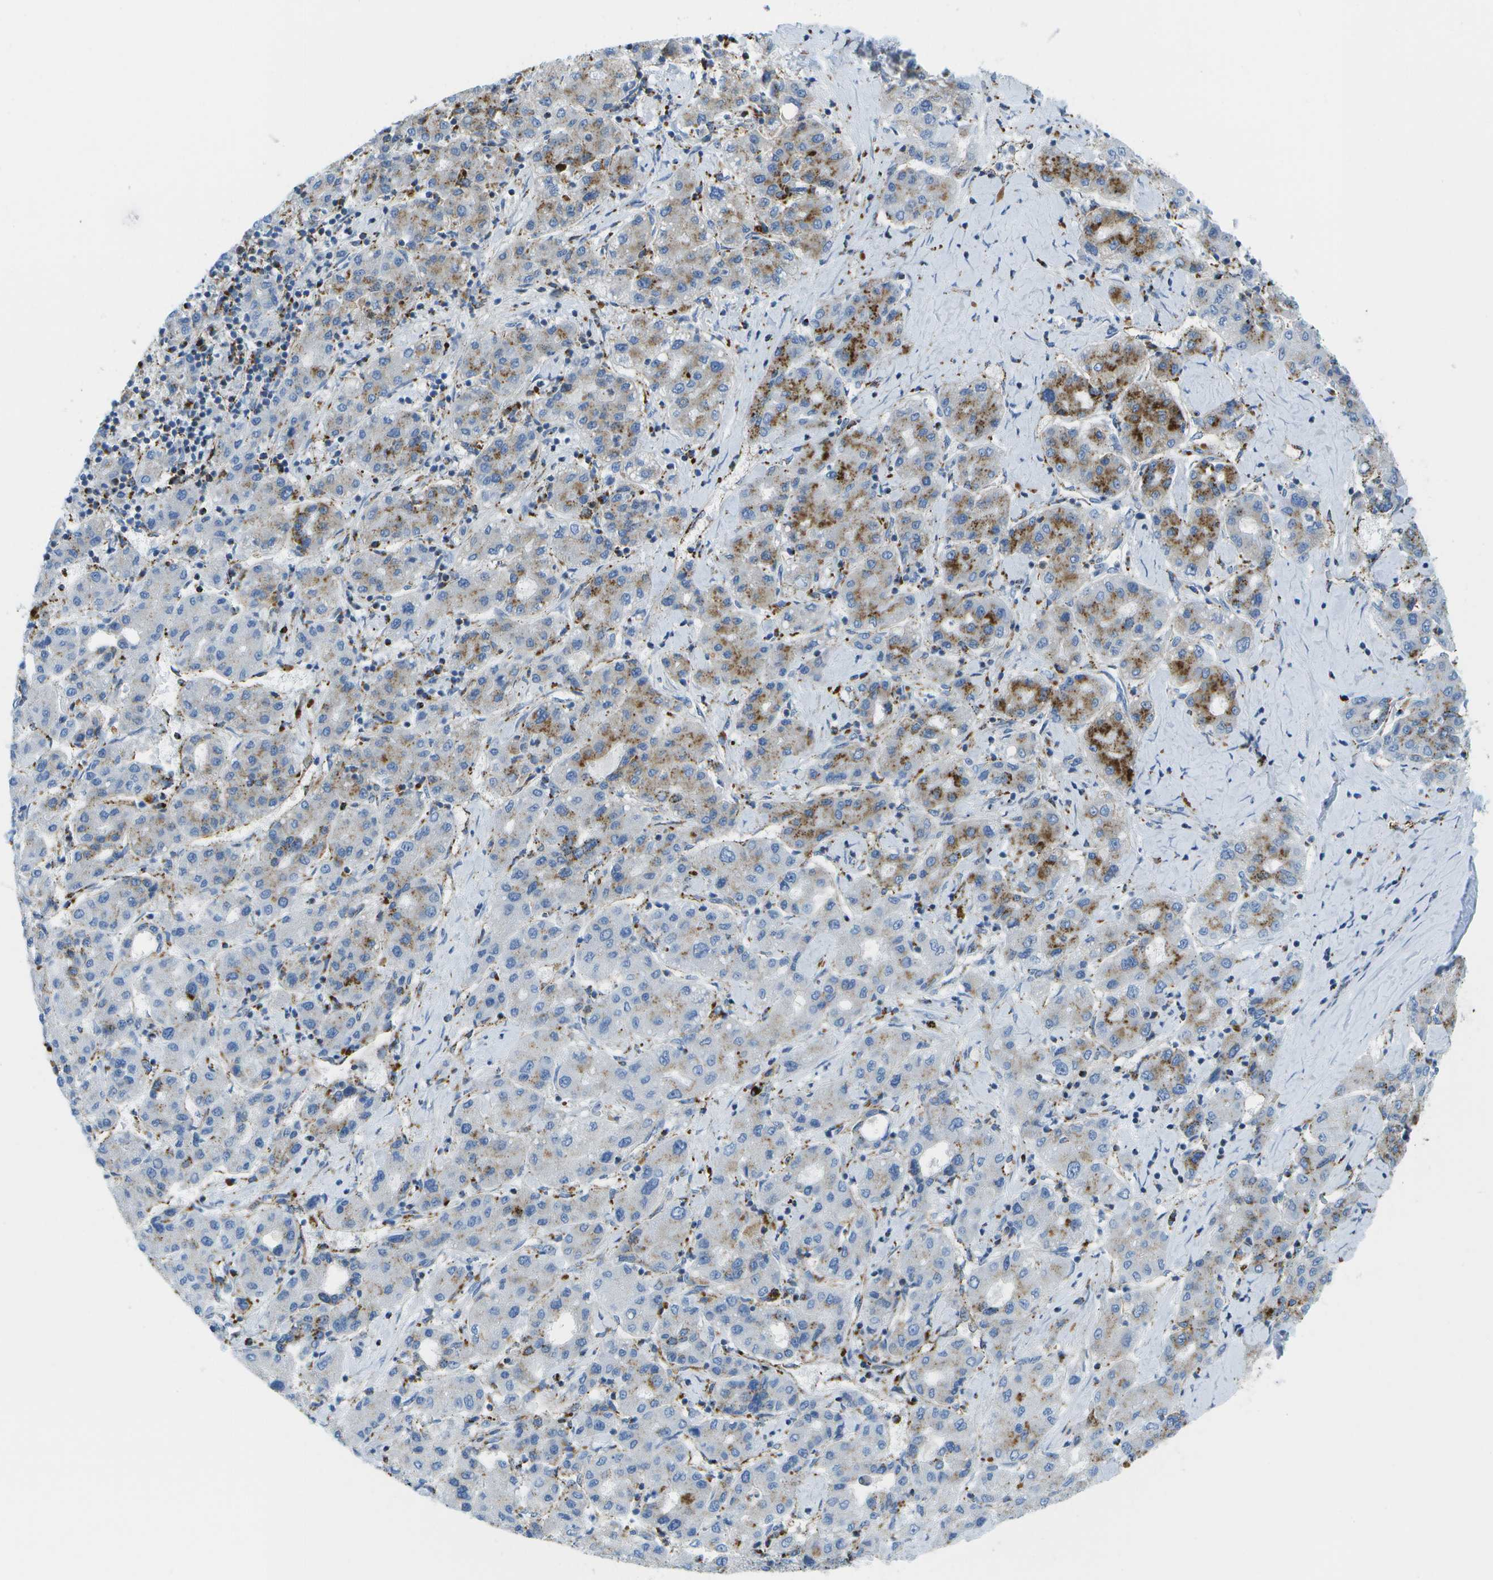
{"staining": {"intensity": "moderate", "quantity": "25%-75%", "location": "cytoplasmic/membranous"}, "tissue": "liver cancer", "cell_type": "Tumor cells", "image_type": "cancer", "snomed": [{"axis": "morphology", "description": "Carcinoma, Hepatocellular, NOS"}, {"axis": "topography", "description": "Liver"}], "caption": "An immunohistochemistry micrograph of tumor tissue is shown. Protein staining in brown labels moderate cytoplasmic/membranous positivity in liver hepatocellular carcinoma within tumor cells.", "gene": "PRCP", "patient": {"sex": "male", "age": 65}}